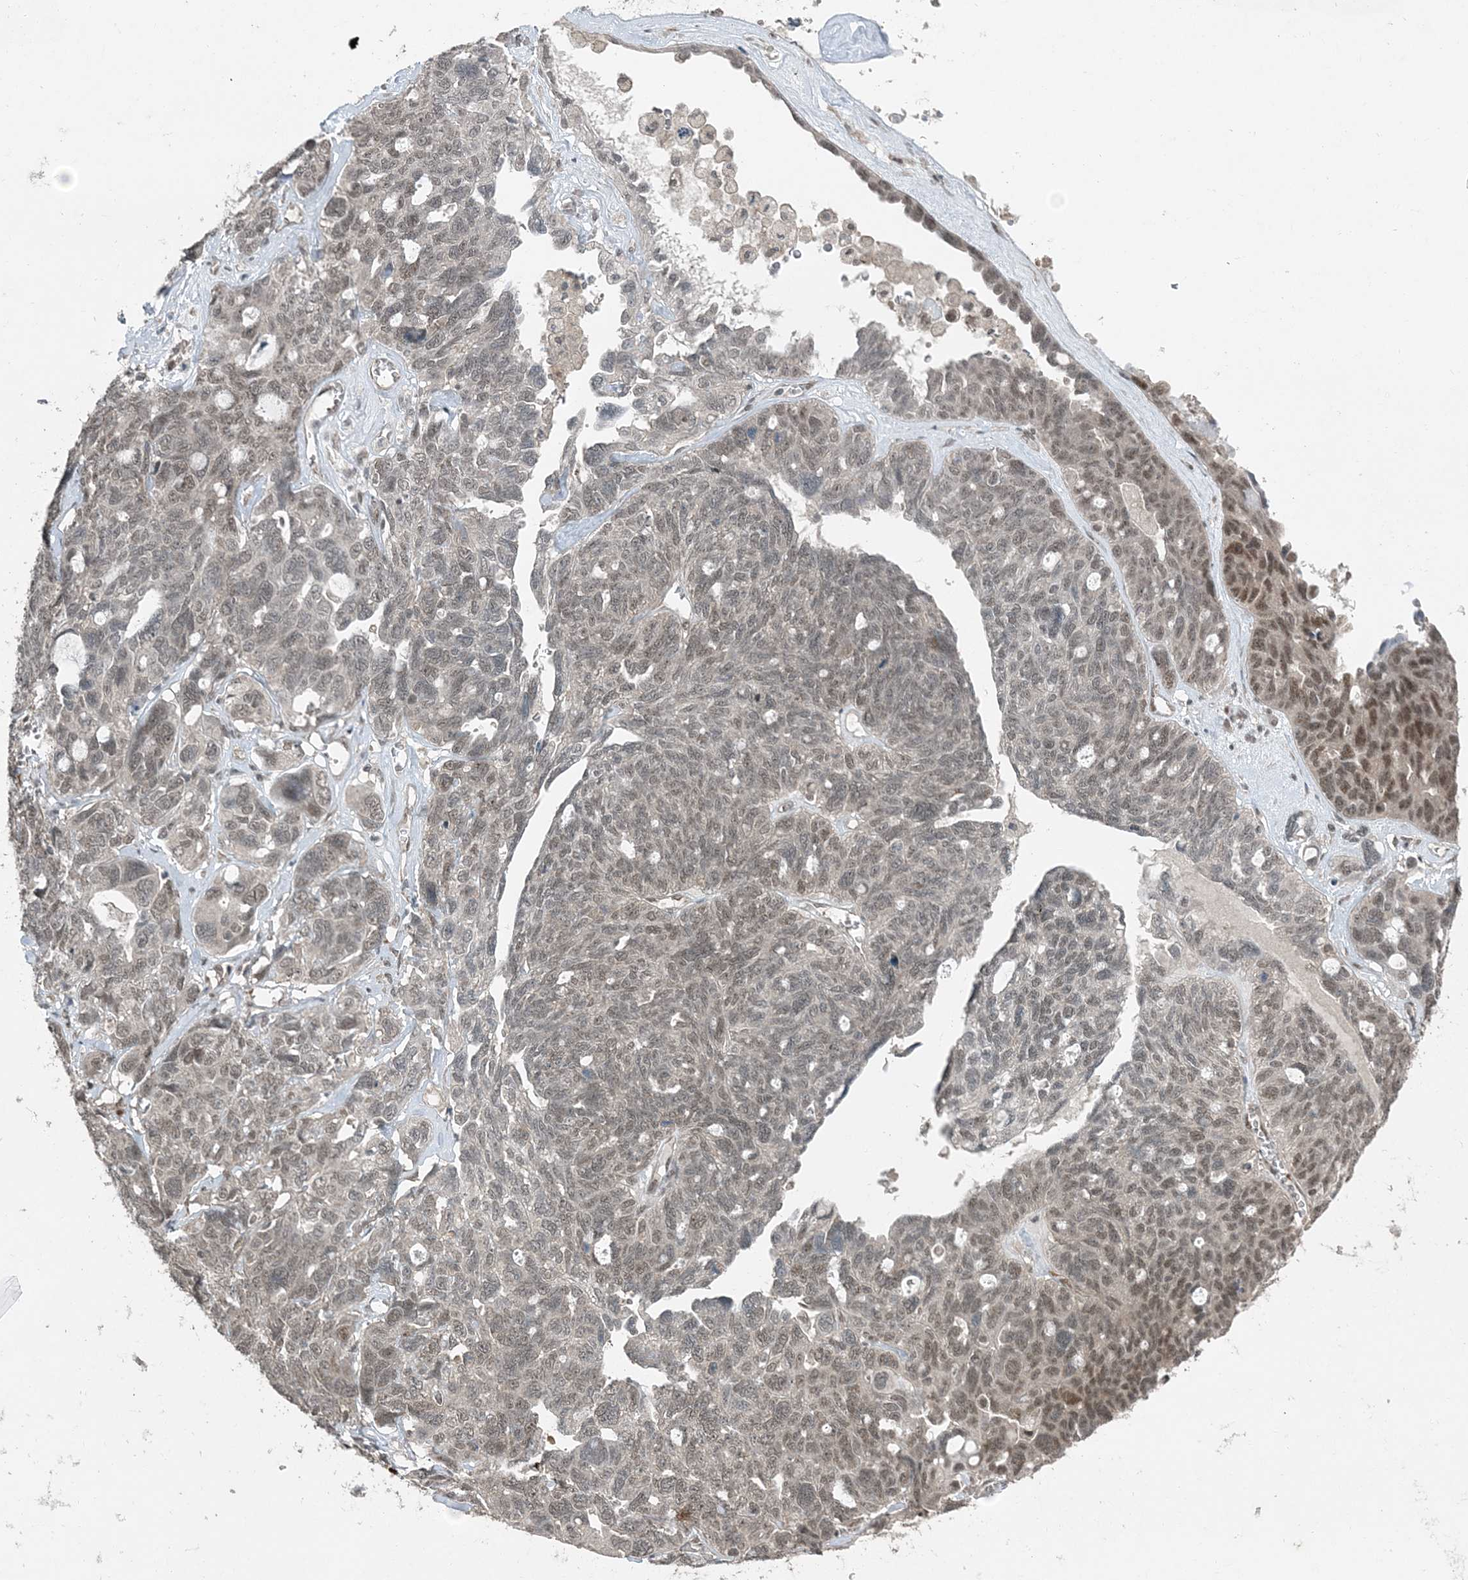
{"staining": {"intensity": "weak", "quantity": ">75%", "location": "nuclear"}, "tissue": "ovarian cancer", "cell_type": "Tumor cells", "image_type": "cancer", "snomed": [{"axis": "morphology", "description": "Cystadenocarcinoma, serous, NOS"}, {"axis": "topography", "description": "Ovary"}], "caption": "The micrograph exhibits staining of ovarian cancer, revealing weak nuclear protein staining (brown color) within tumor cells.", "gene": "COPS7B", "patient": {"sex": "female", "age": 79}}